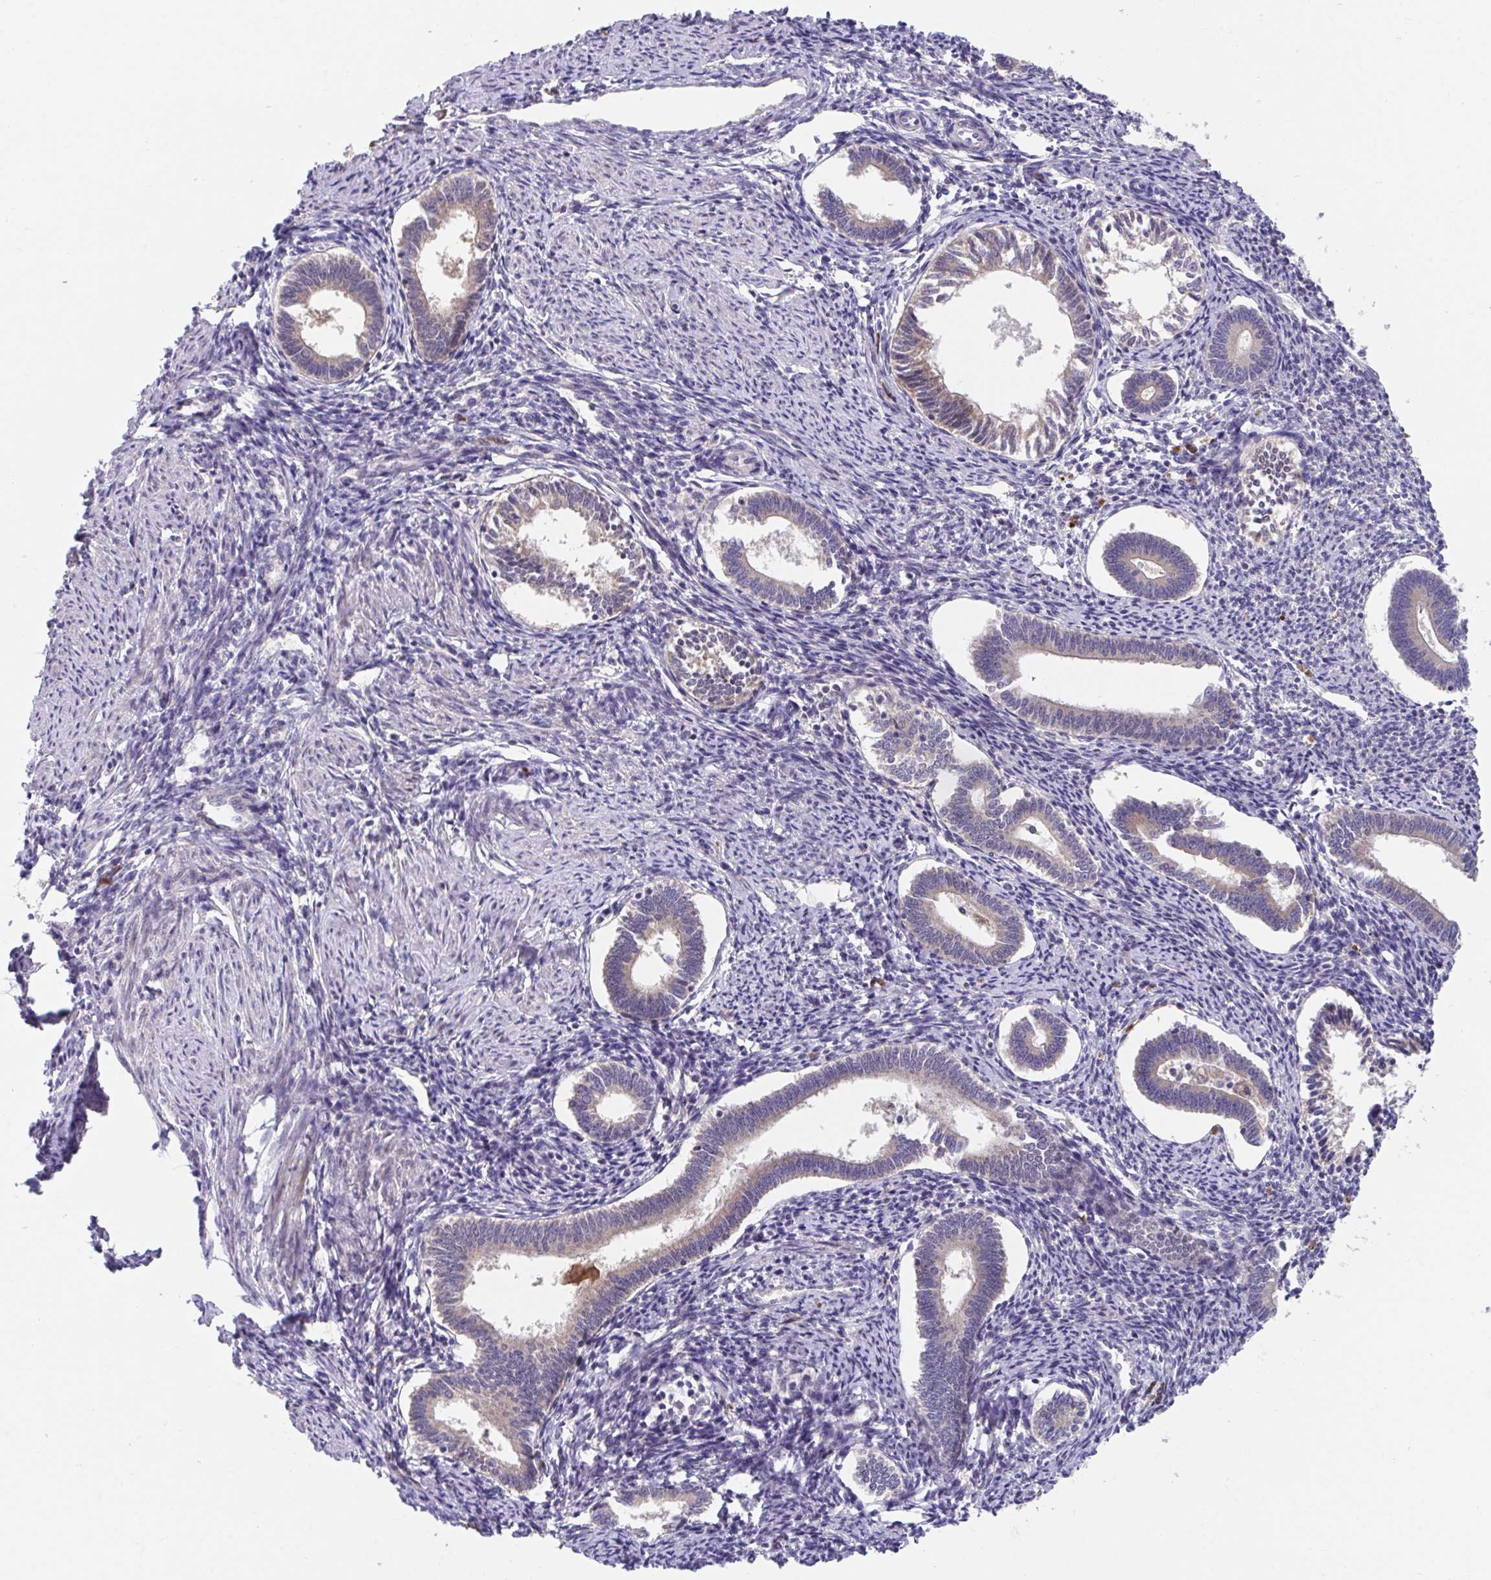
{"staining": {"intensity": "negative", "quantity": "none", "location": "none"}, "tissue": "endometrium", "cell_type": "Cells in endometrial stroma", "image_type": "normal", "snomed": [{"axis": "morphology", "description": "Normal tissue, NOS"}, {"axis": "topography", "description": "Endometrium"}], "caption": "Immunohistochemistry histopathology image of benign endometrium stained for a protein (brown), which reveals no positivity in cells in endometrial stroma. (Brightfield microscopy of DAB (3,3'-diaminobenzidine) immunohistochemistry (IHC) at high magnification).", "gene": "SUSD4", "patient": {"sex": "female", "age": 41}}